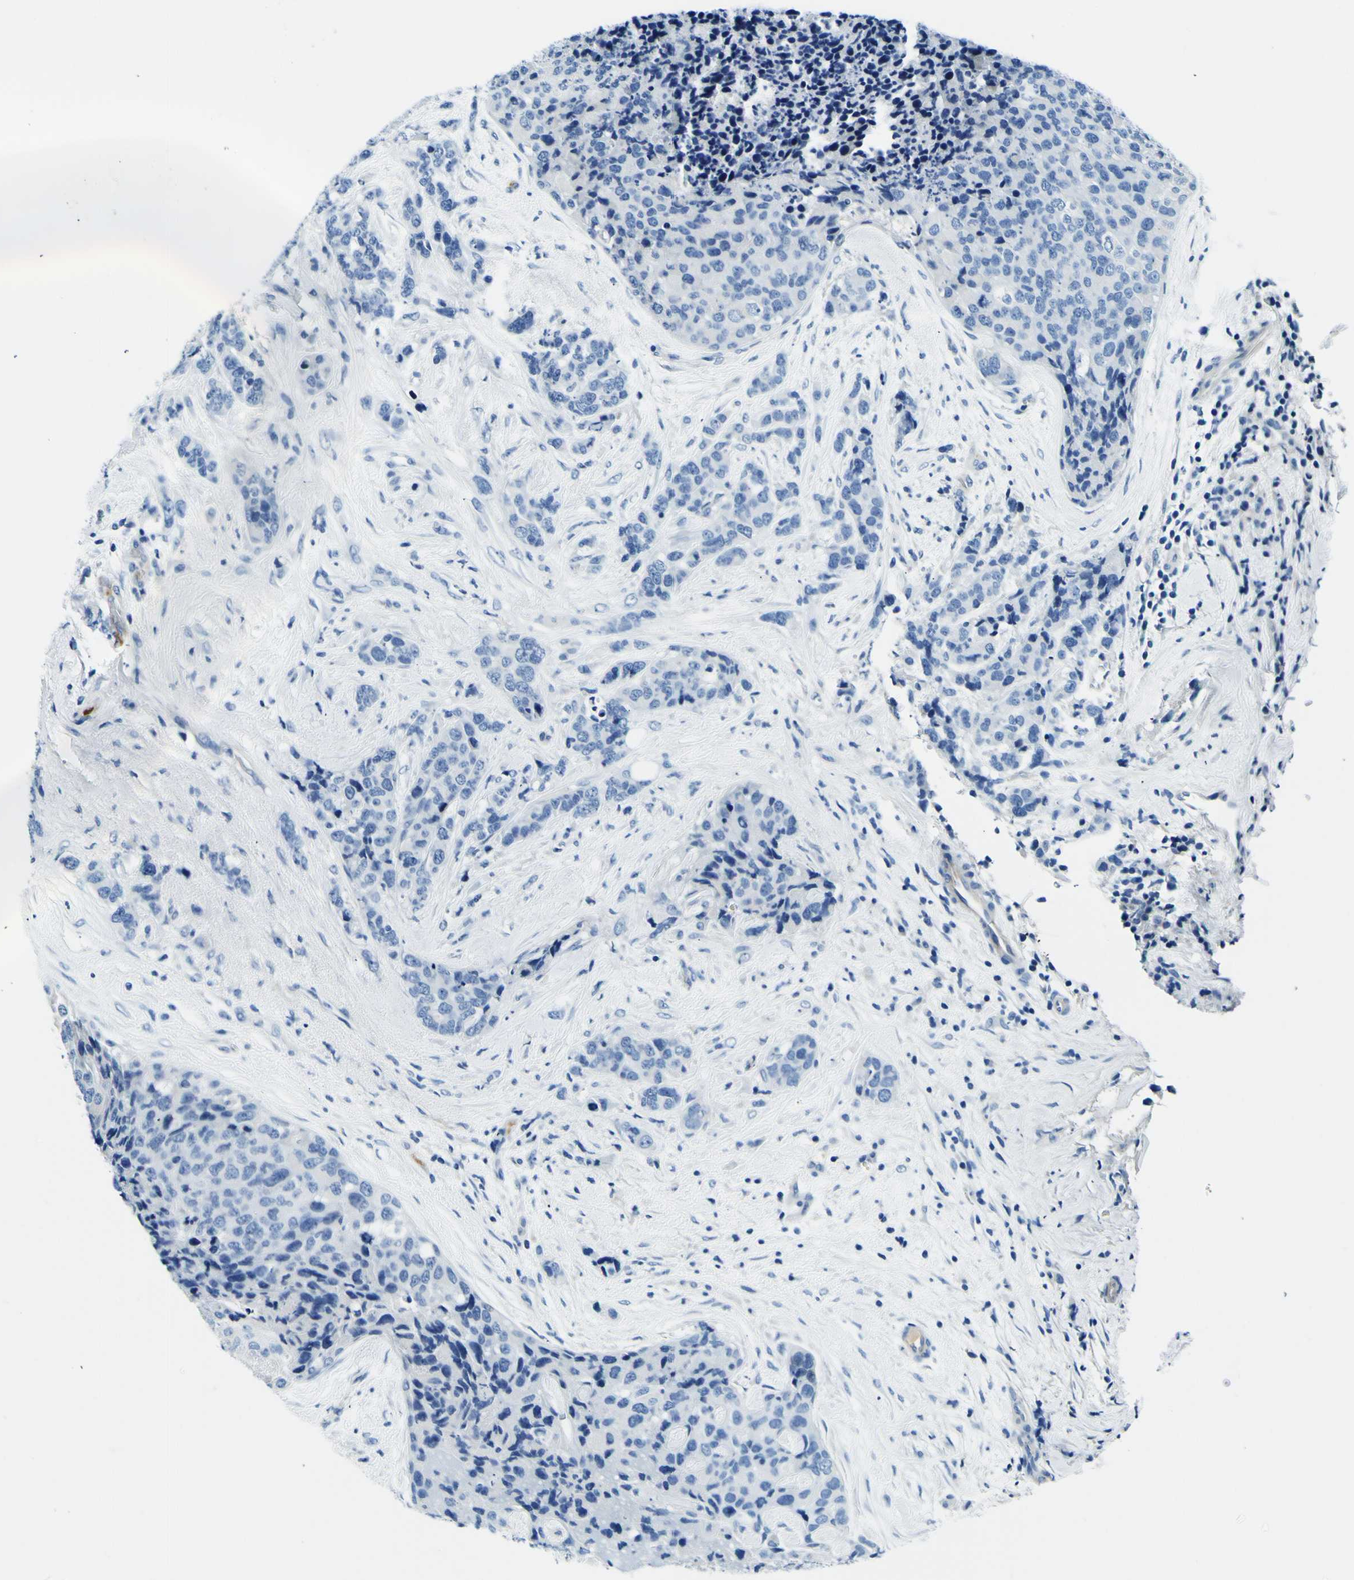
{"staining": {"intensity": "negative", "quantity": "none", "location": "none"}, "tissue": "breast cancer", "cell_type": "Tumor cells", "image_type": "cancer", "snomed": [{"axis": "morphology", "description": "Lobular carcinoma"}, {"axis": "topography", "description": "Breast"}], "caption": "Tumor cells show no significant positivity in breast lobular carcinoma. (DAB immunohistochemistry (IHC) with hematoxylin counter stain).", "gene": "ADGRA2", "patient": {"sex": "female", "age": 59}}